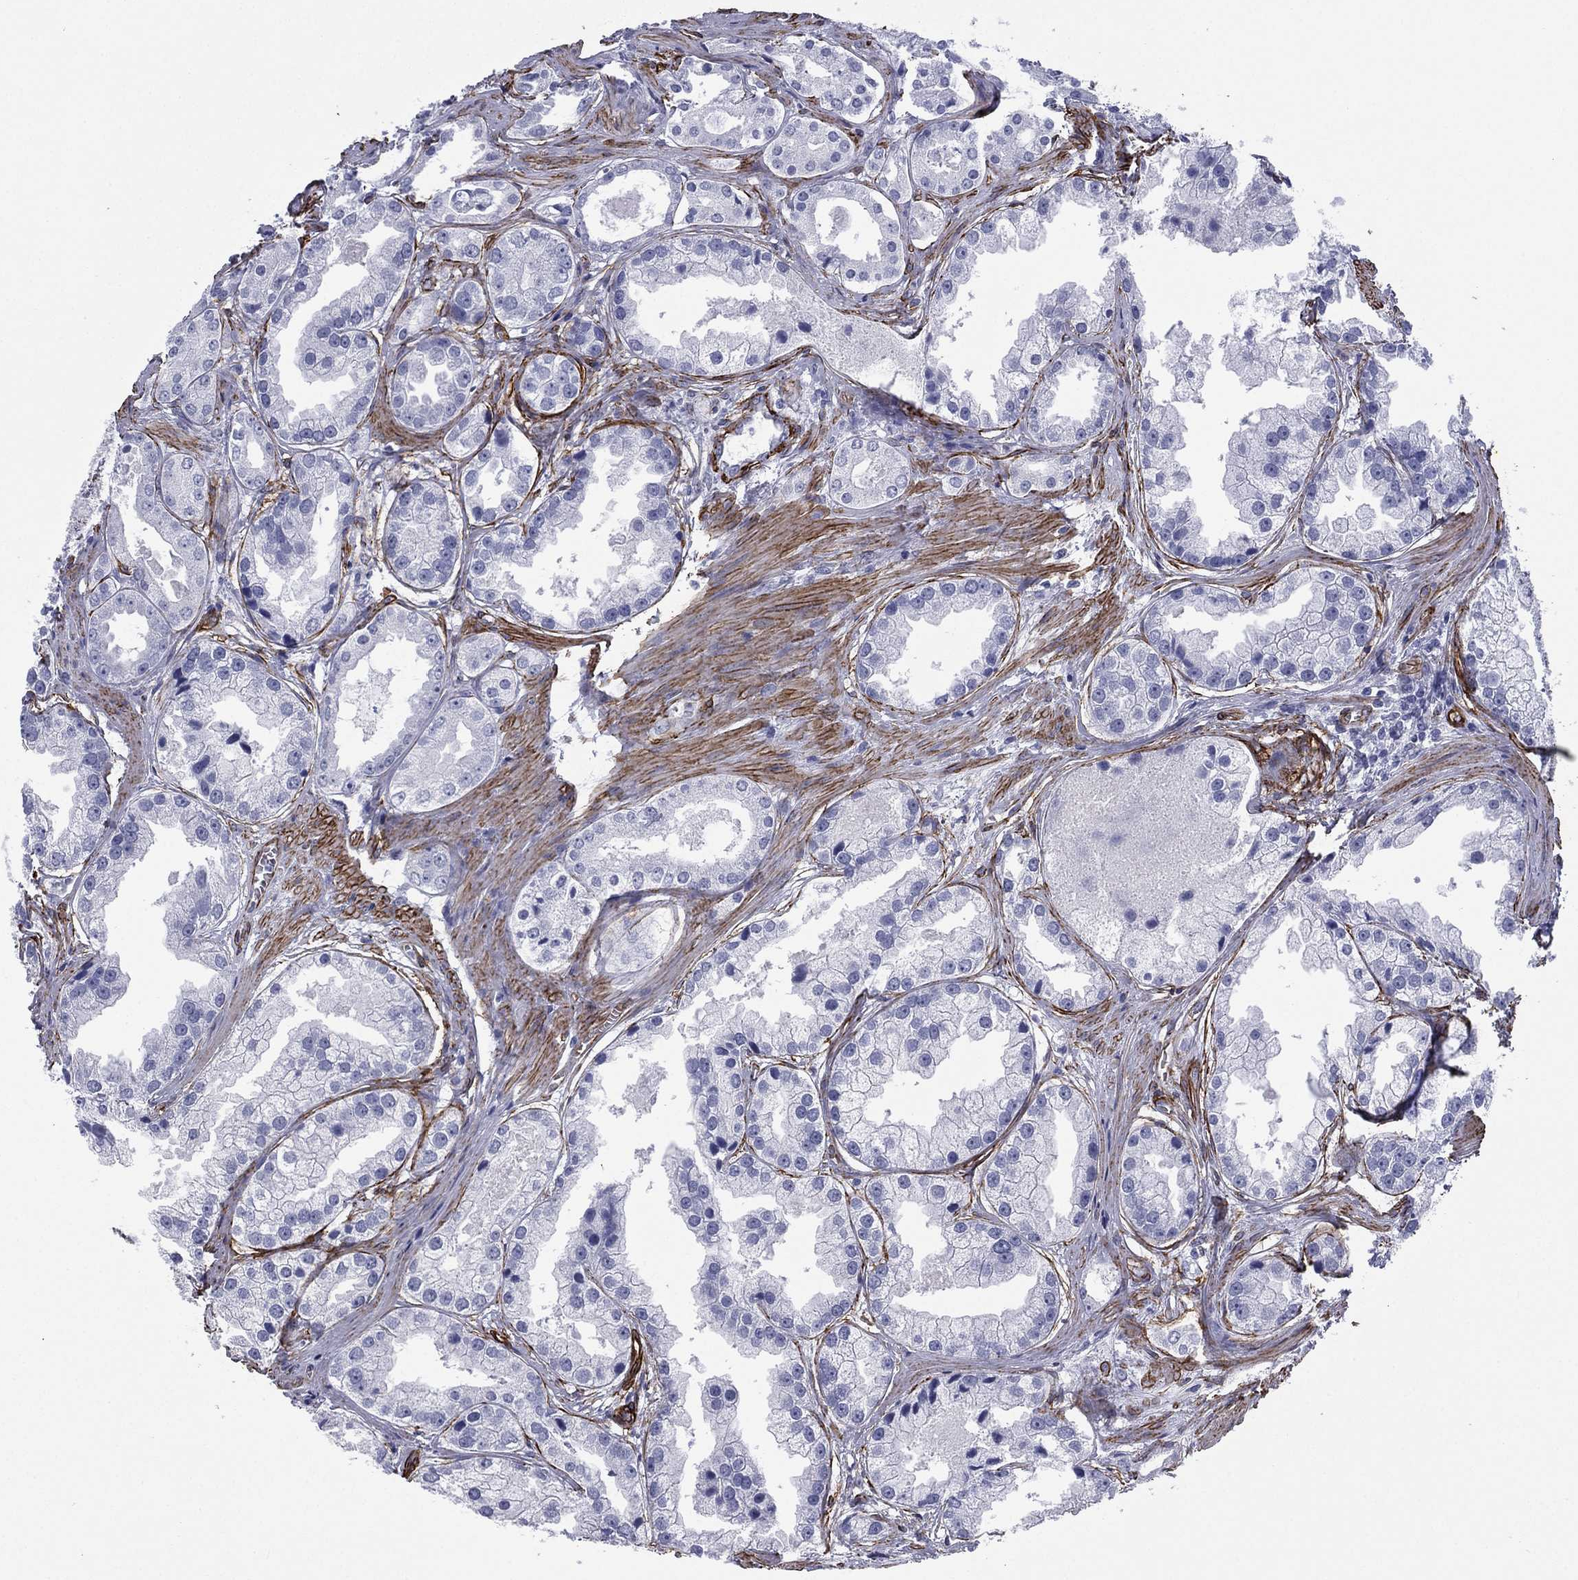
{"staining": {"intensity": "negative", "quantity": "none", "location": "none"}, "tissue": "prostate cancer", "cell_type": "Tumor cells", "image_type": "cancer", "snomed": [{"axis": "morphology", "description": "Adenocarcinoma, NOS"}, {"axis": "topography", "description": "Prostate"}], "caption": "IHC of human prostate cancer exhibits no staining in tumor cells.", "gene": "CAVIN3", "patient": {"sex": "male", "age": 61}}